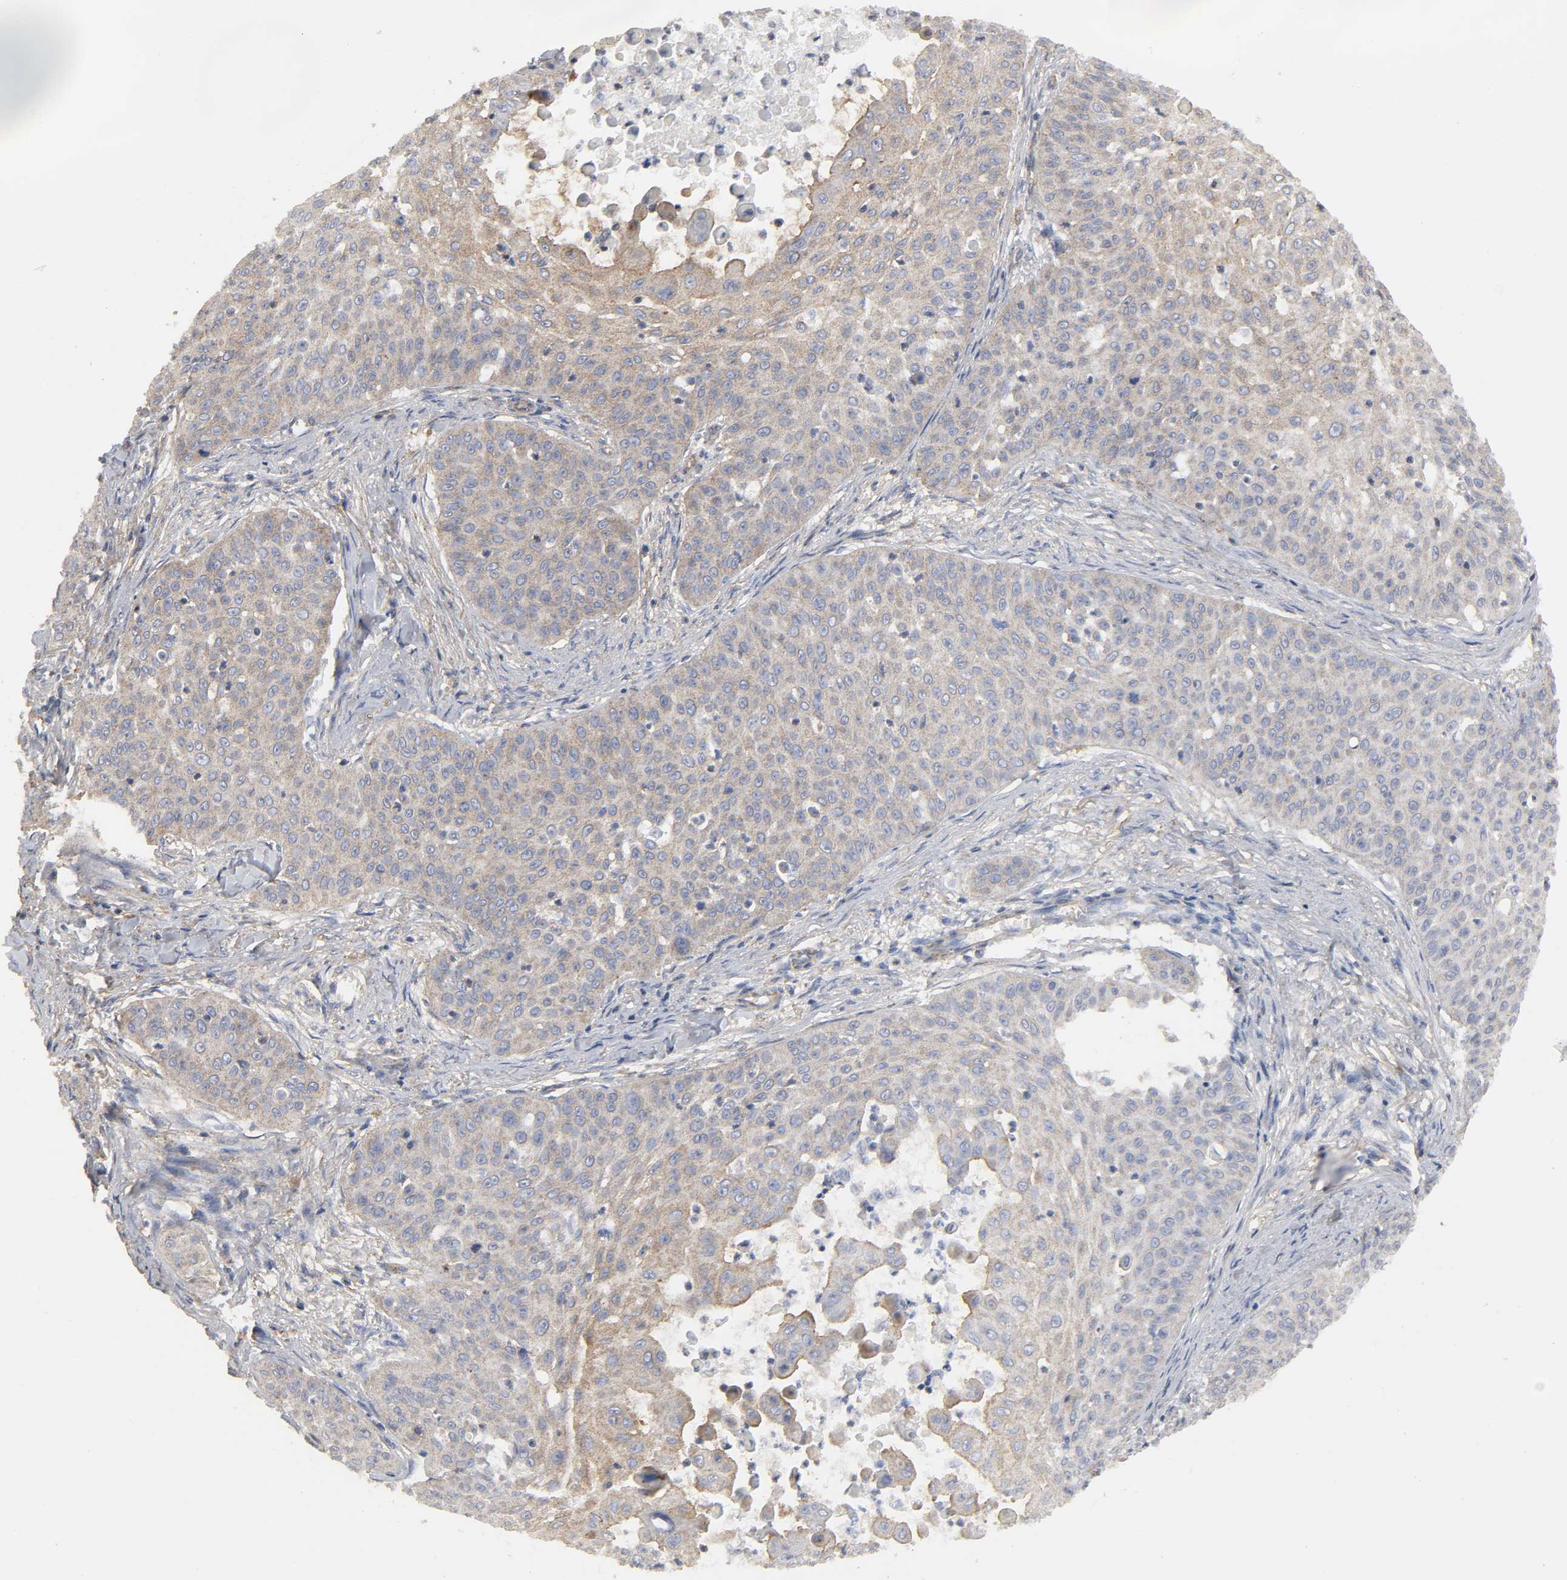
{"staining": {"intensity": "moderate", "quantity": "25%-75%", "location": "cytoplasmic/membranous"}, "tissue": "skin cancer", "cell_type": "Tumor cells", "image_type": "cancer", "snomed": [{"axis": "morphology", "description": "Squamous cell carcinoma, NOS"}, {"axis": "topography", "description": "Skin"}], "caption": "Tumor cells exhibit medium levels of moderate cytoplasmic/membranous positivity in about 25%-75% of cells in squamous cell carcinoma (skin).", "gene": "SH3GLB1", "patient": {"sex": "male", "age": 82}}